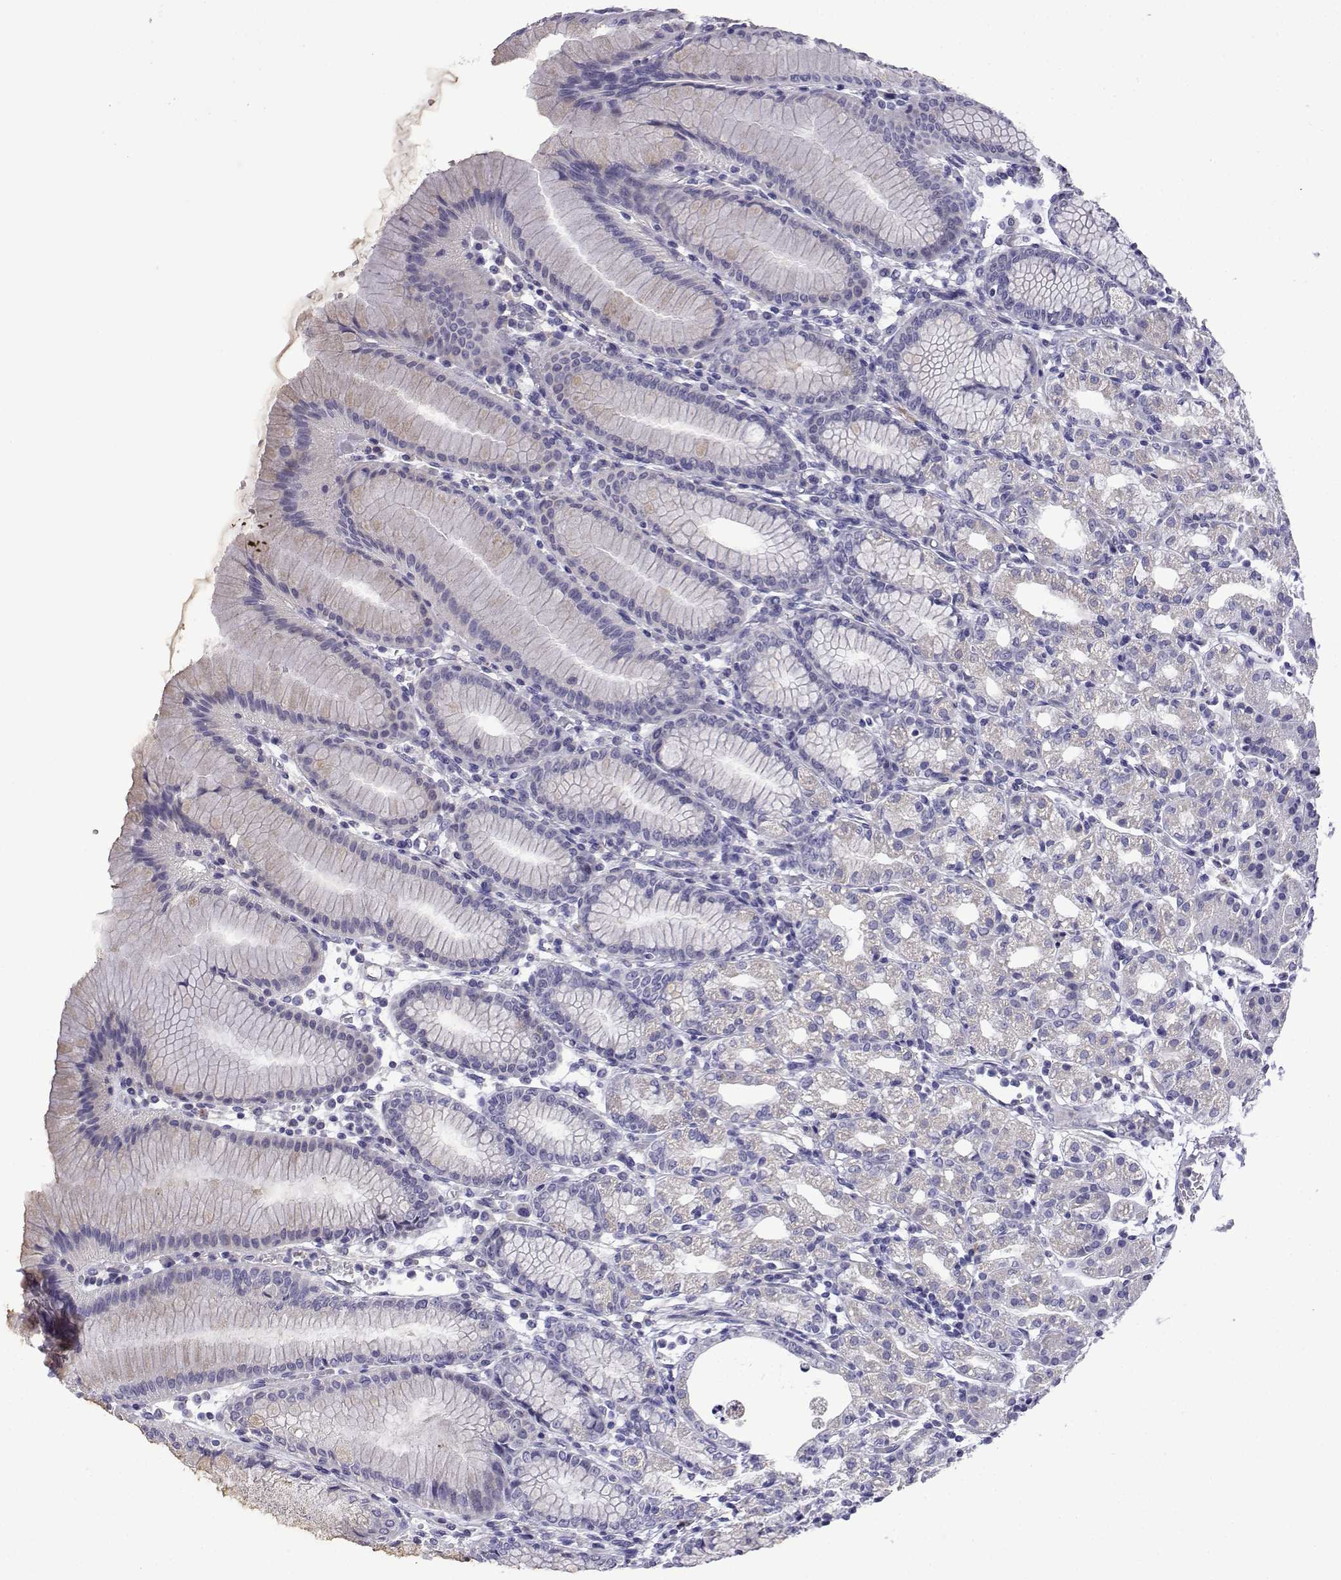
{"staining": {"intensity": "negative", "quantity": "none", "location": "none"}, "tissue": "stomach", "cell_type": "Glandular cells", "image_type": "normal", "snomed": [{"axis": "morphology", "description": "Normal tissue, NOS"}, {"axis": "topography", "description": "Skeletal muscle"}, {"axis": "topography", "description": "Stomach"}], "caption": "Immunohistochemical staining of benign stomach demonstrates no significant positivity in glandular cells.", "gene": "SPACA7", "patient": {"sex": "female", "age": 57}}